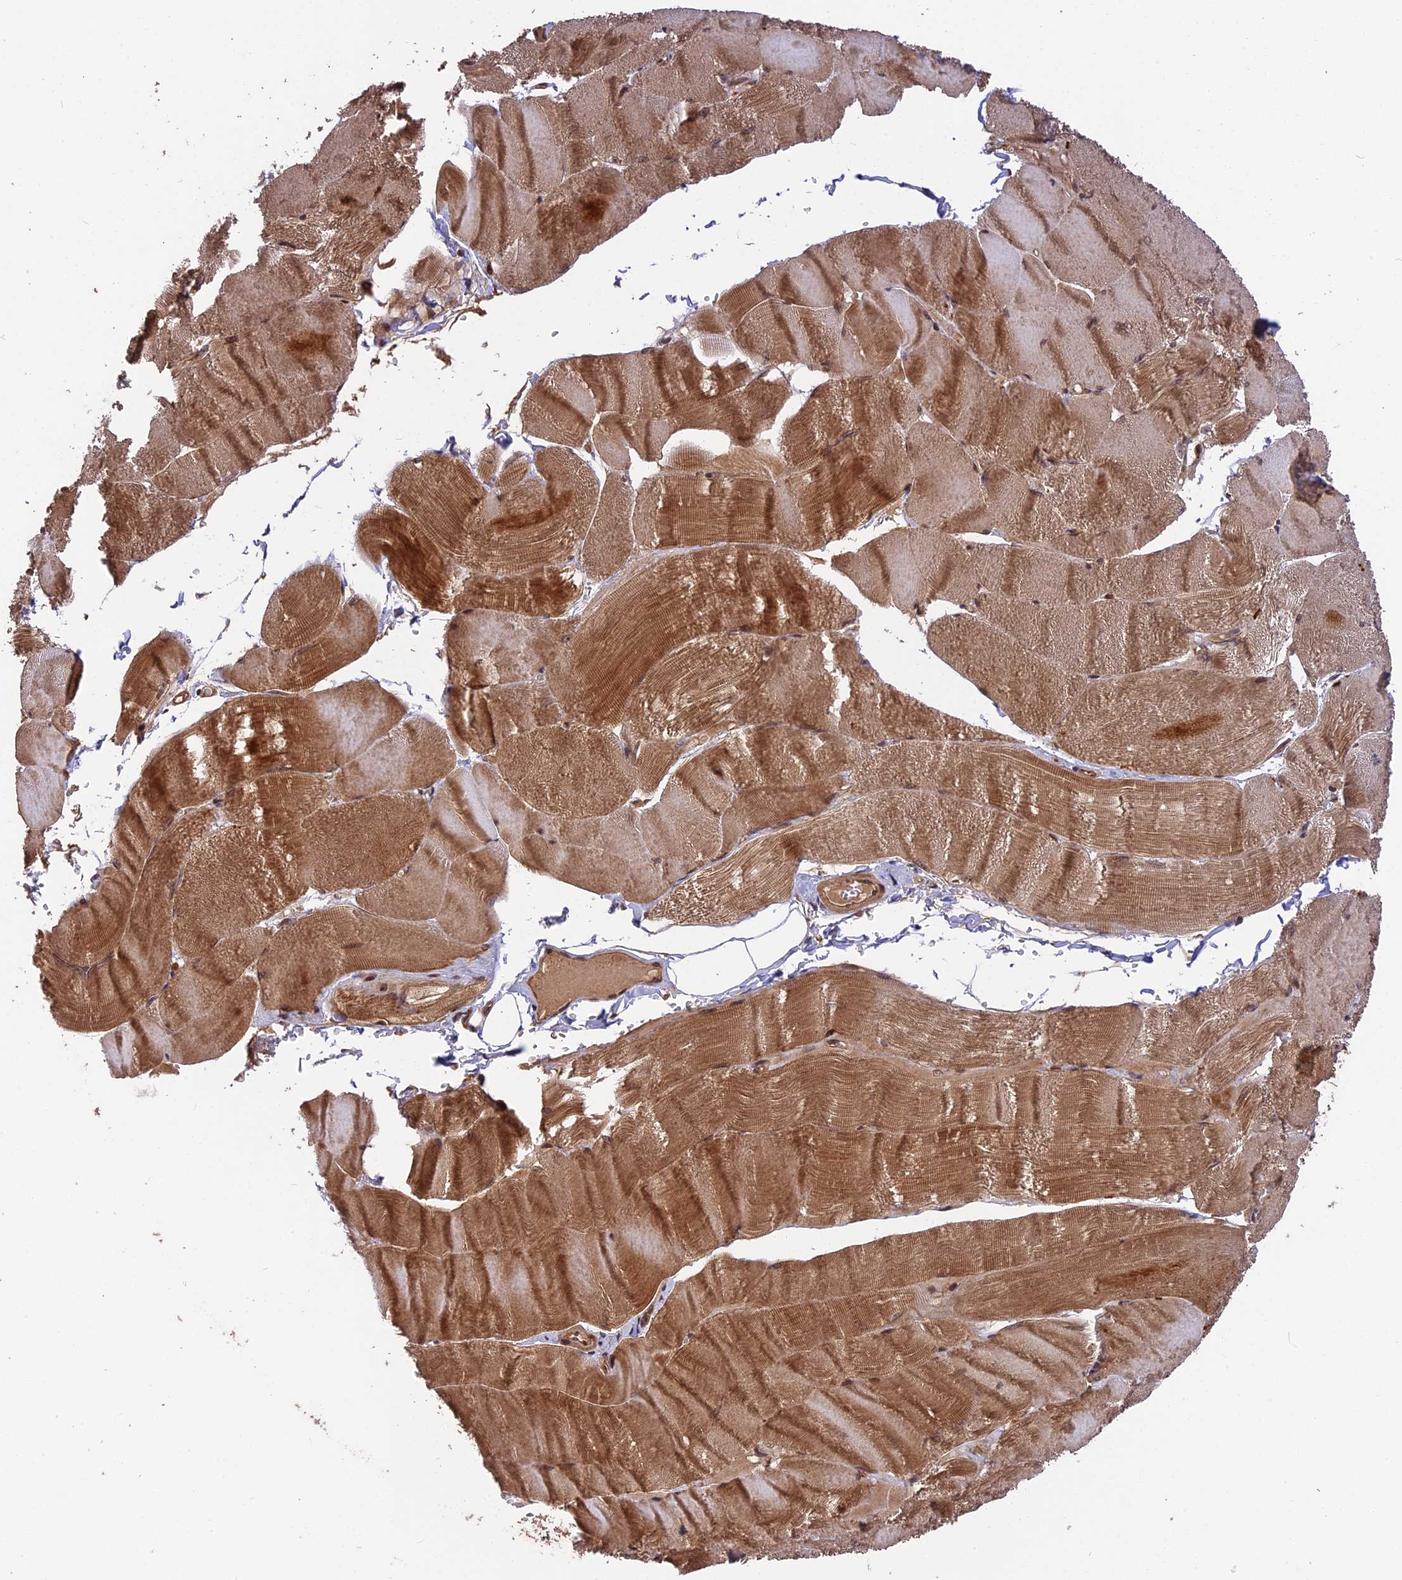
{"staining": {"intensity": "moderate", "quantity": ">75%", "location": "cytoplasmic/membranous"}, "tissue": "skeletal muscle", "cell_type": "Myocytes", "image_type": "normal", "snomed": [{"axis": "morphology", "description": "Normal tissue, NOS"}, {"axis": "morphology", "description": "Basal cell carcinoma"}, {"axis": "topography", "description": "Skeletal muscle"}], "caption": "The immunohistochemical stain highlights moderate cytoplasmic/membranous expression in myocytes of unremarkable skeletal muscle. The staining is performed using DAB (3,3'-diaminobenzidine) brown chromogen to label protein expression. The nuclei are counter-stained blue using hematoxylin.", "gene": "ESCO1", "patient": {"sex": "female", "age": 64}}